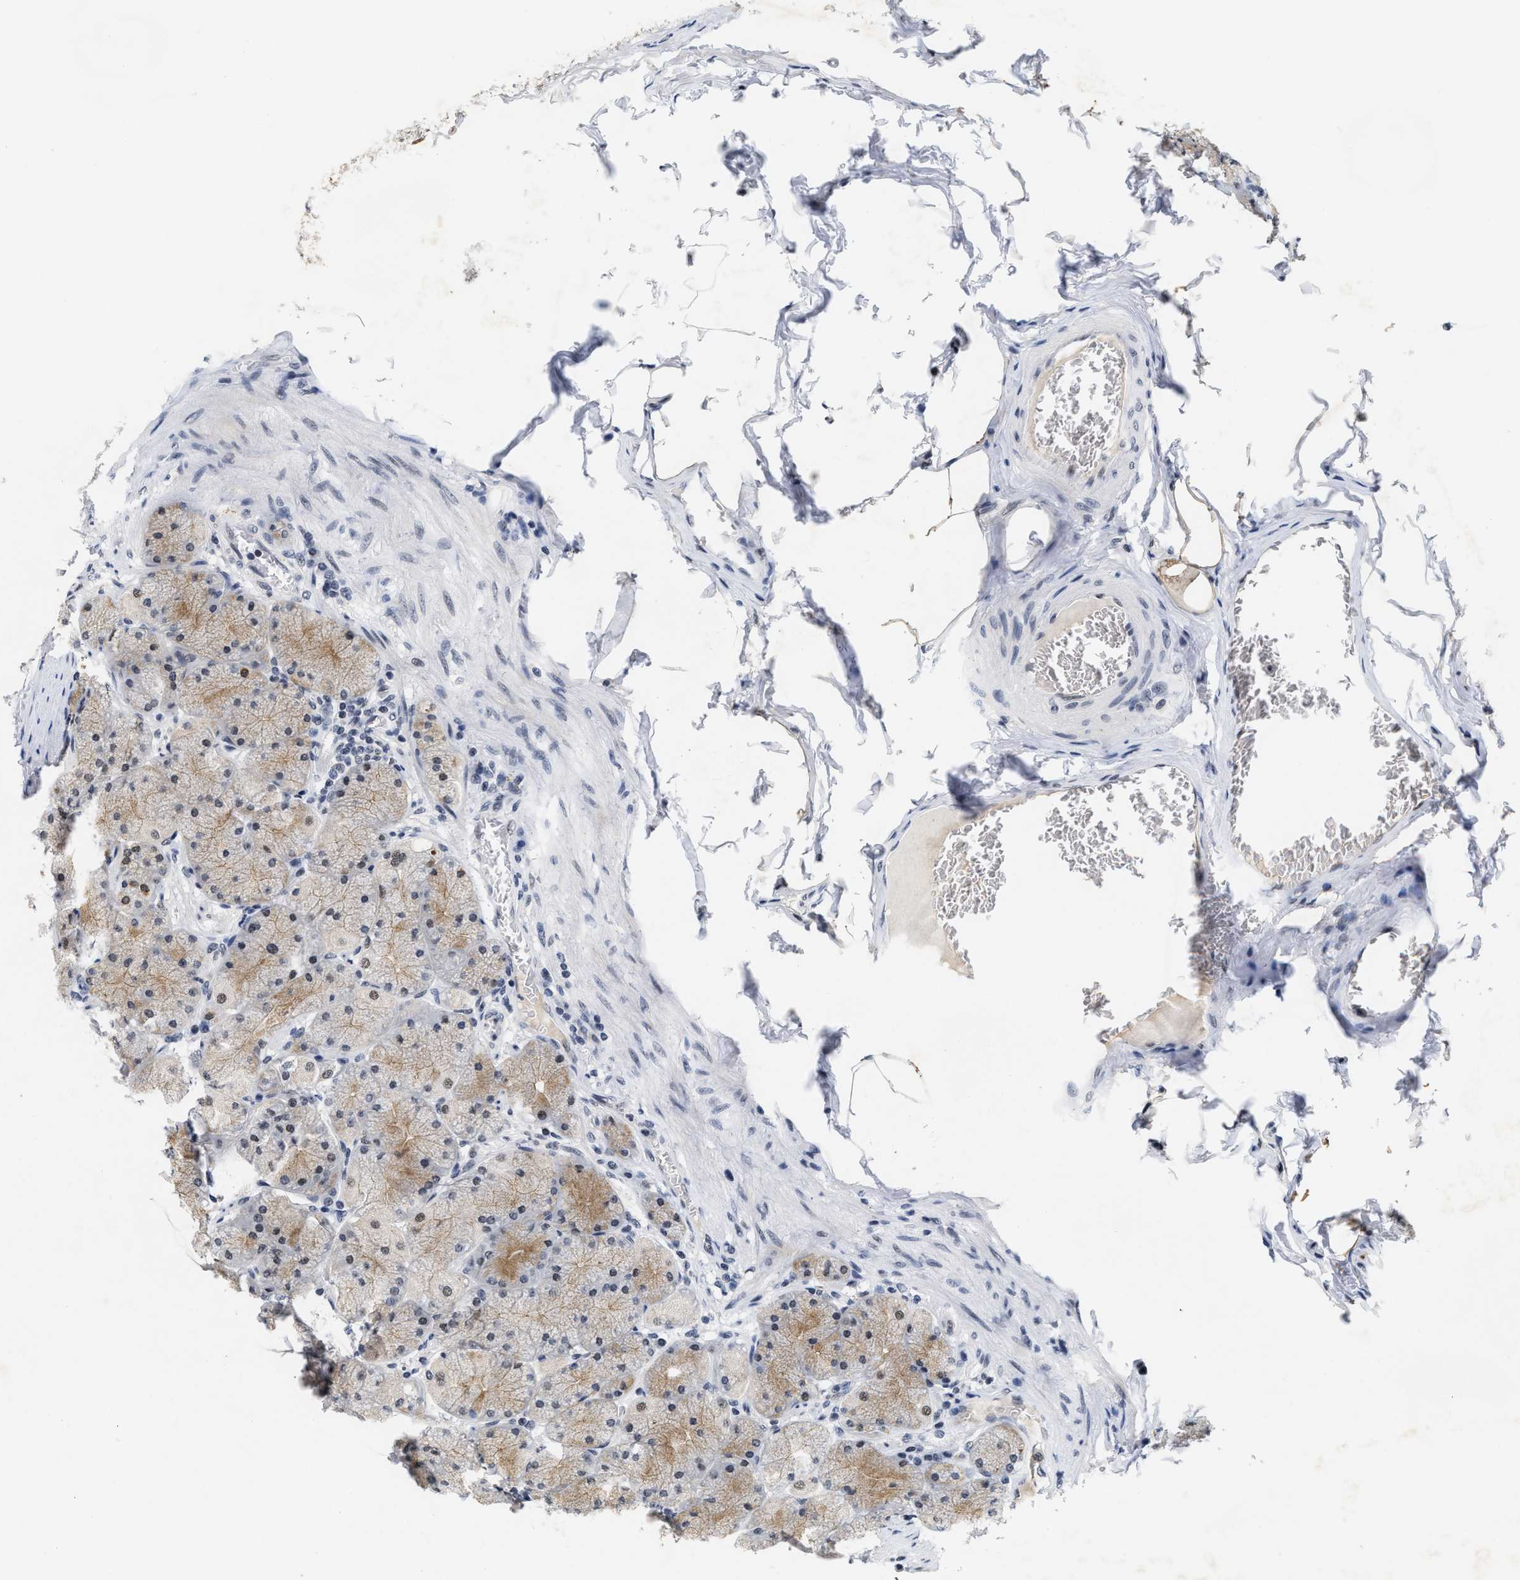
{"staining": {"intensity": "moderate", "quantity": "25%-75%", "location": "cytoplasmic/membranous,nuclear"}, "tissue": "stomach", "cell_type": "Glandular cells", "image_type": "normal", "snomed": [{"axis": "morphology", "description": "Normal tissue, NOS"}, {"axis": "topography", "description": "Stomach, upper"}], "caption": "This photomicrograph displays benign stomach stained with IHC to label a protein in brown. The cytoplasmic/membranous,nuclear of glandular cells show moderate positivity for the protein. Nuclei are counter-stained blue.", "gene": "INIP", "patient": {"sex": "female", "age": 56}}